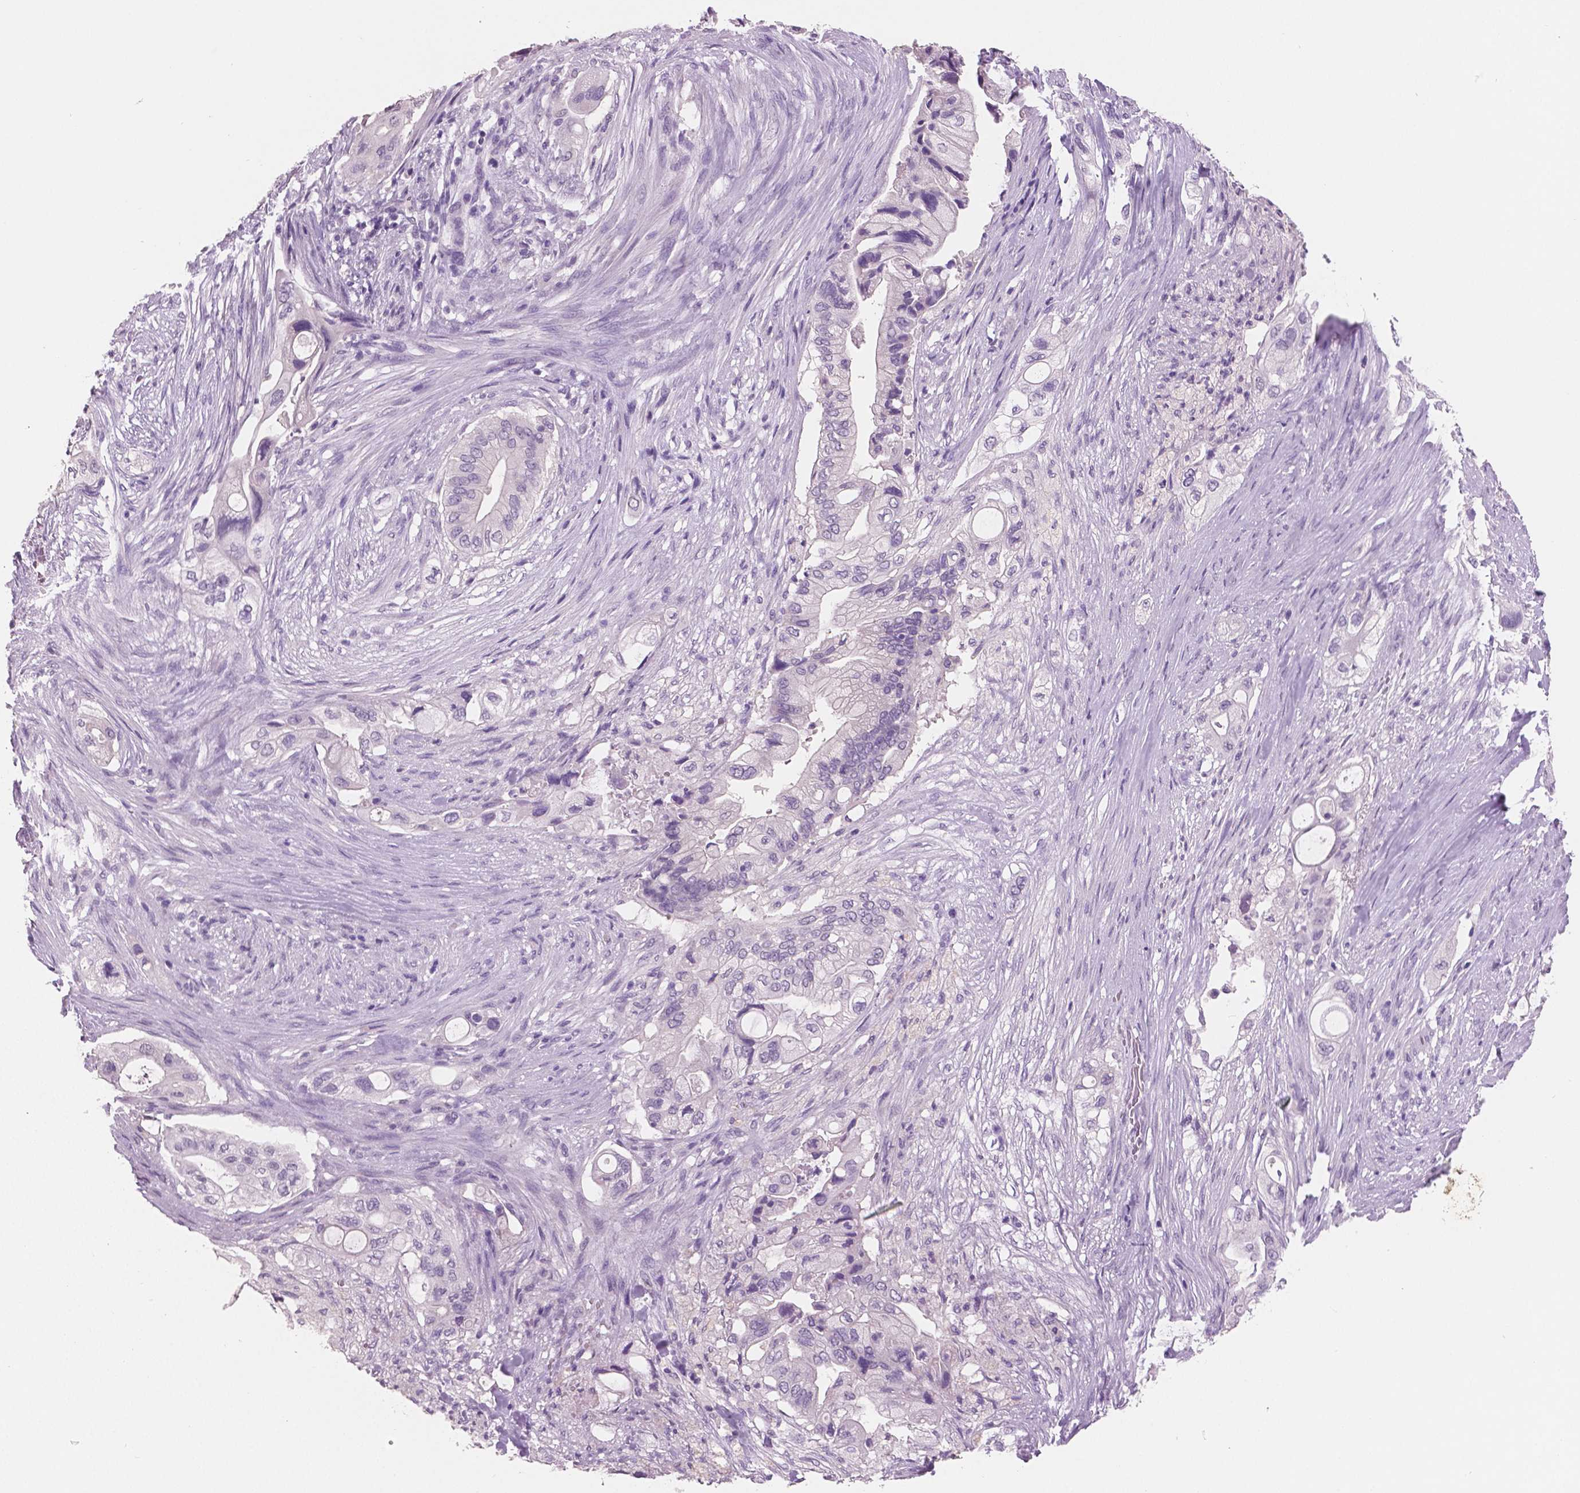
{"staining": {"intensity": "negative", "quantity": "none", "location": "none"}, "tissue": "pancreatic cancer", "cell_type": "Tumor cells", "image_type": "cancer", "snomed": [{"axis": "morphology", "description": "Adenocarcinoma, NOS"}, {"axis": "topography", "description": "Pancreas"}], "caption": "Protein analysis of adenocarcinoma (pancreatic) shows no significant expression in tumor cells.", "gene": "NECAB2", "patient": {"sex": "female", "age": 72}}